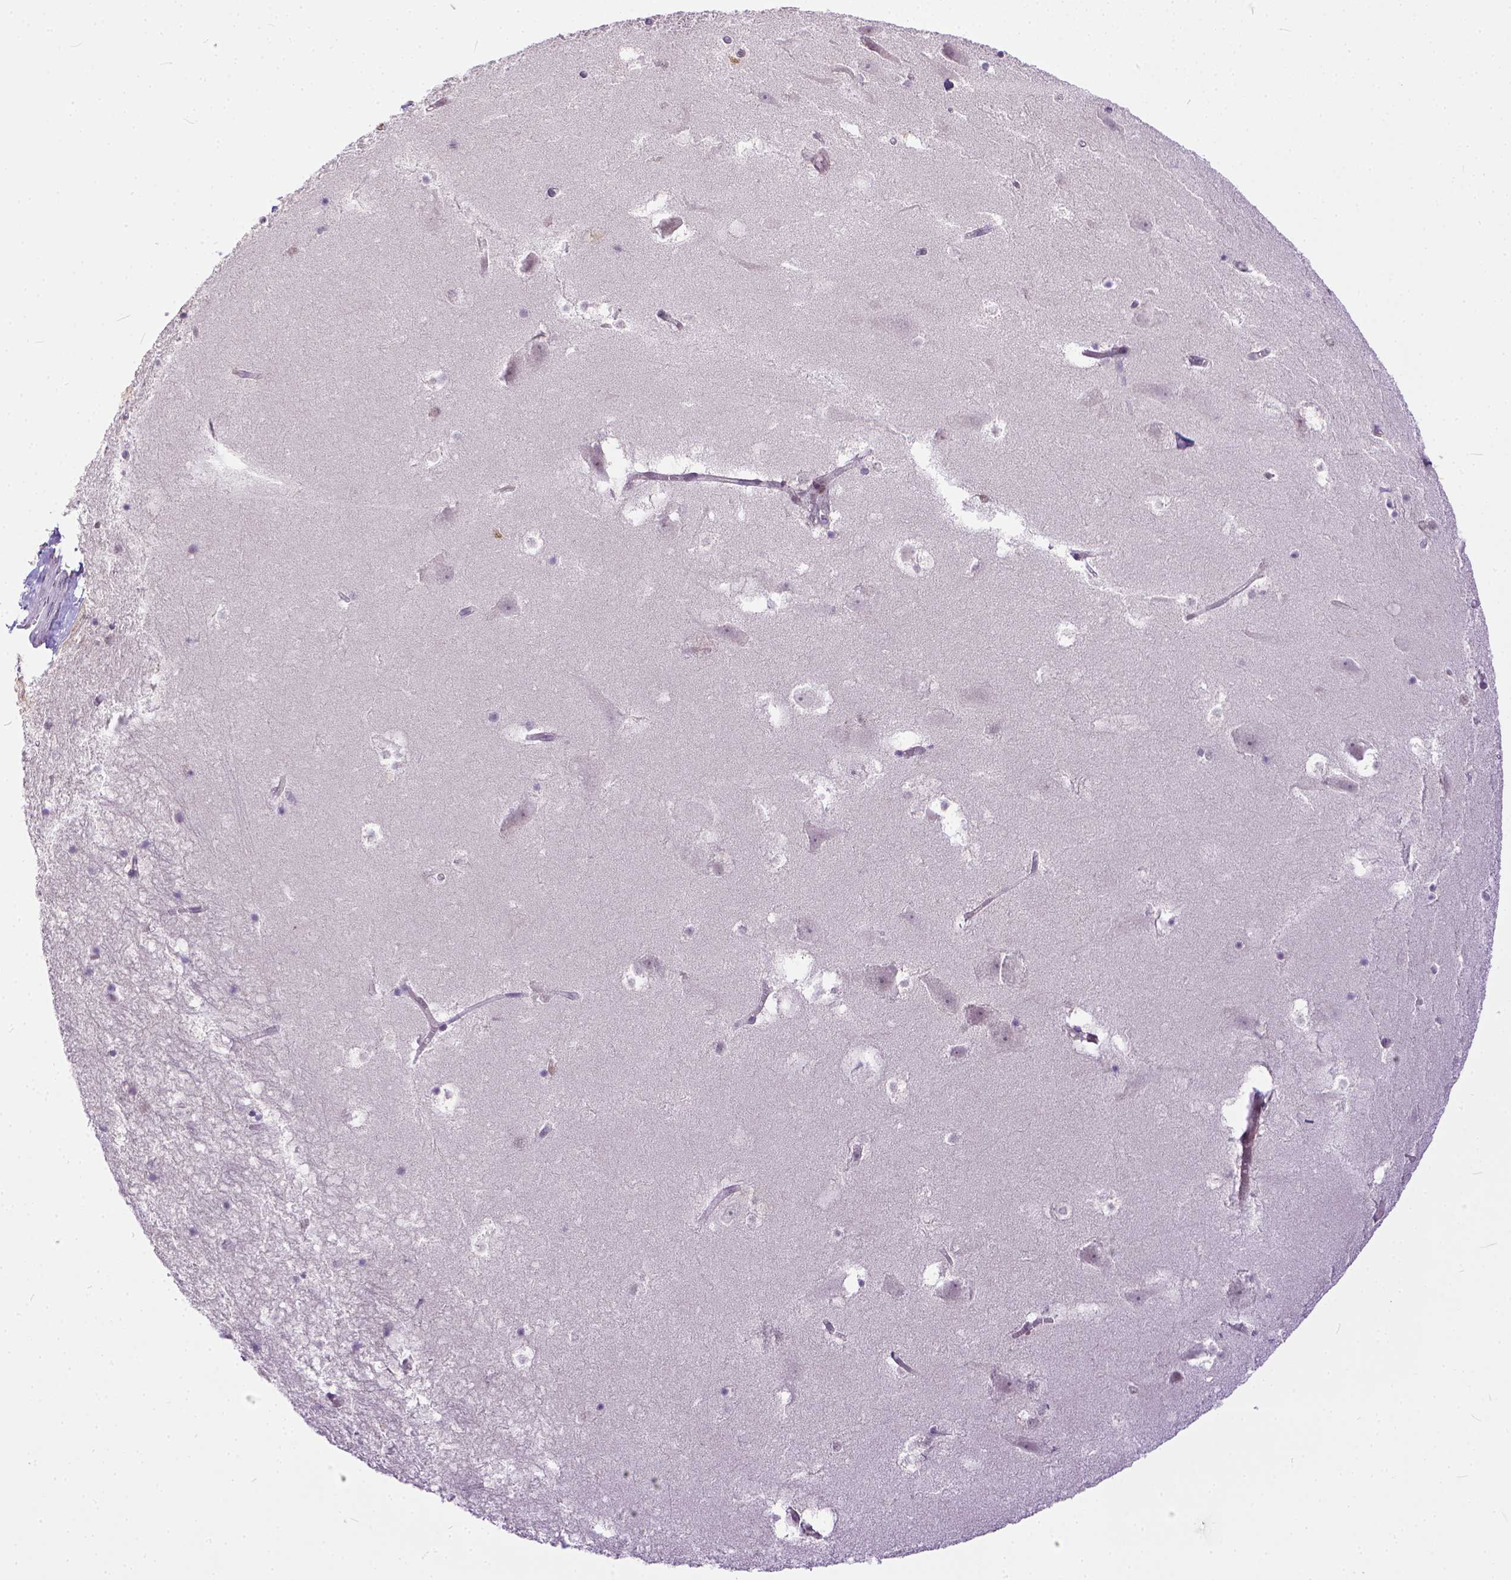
{"staining": {"intensity": "negative", "quantity": "none", "location": "none"}, "tissue": "hippocampus", "cell_type": "Glial cells", "image_type": "normal", "snomed": [{"axis": "morphology", "description": "Normal tissue, NOS"}, {"axis": "topography", "description": "Hippocampus"}], "caption": "Immunohistochemistry (IHC) photomicrograph of unremarkable human hippocampus stained for a protein (brown), which shows no expression in glial cells.", "gene": "ERCC1", "patient": {"sex": "male", "age": 58}}